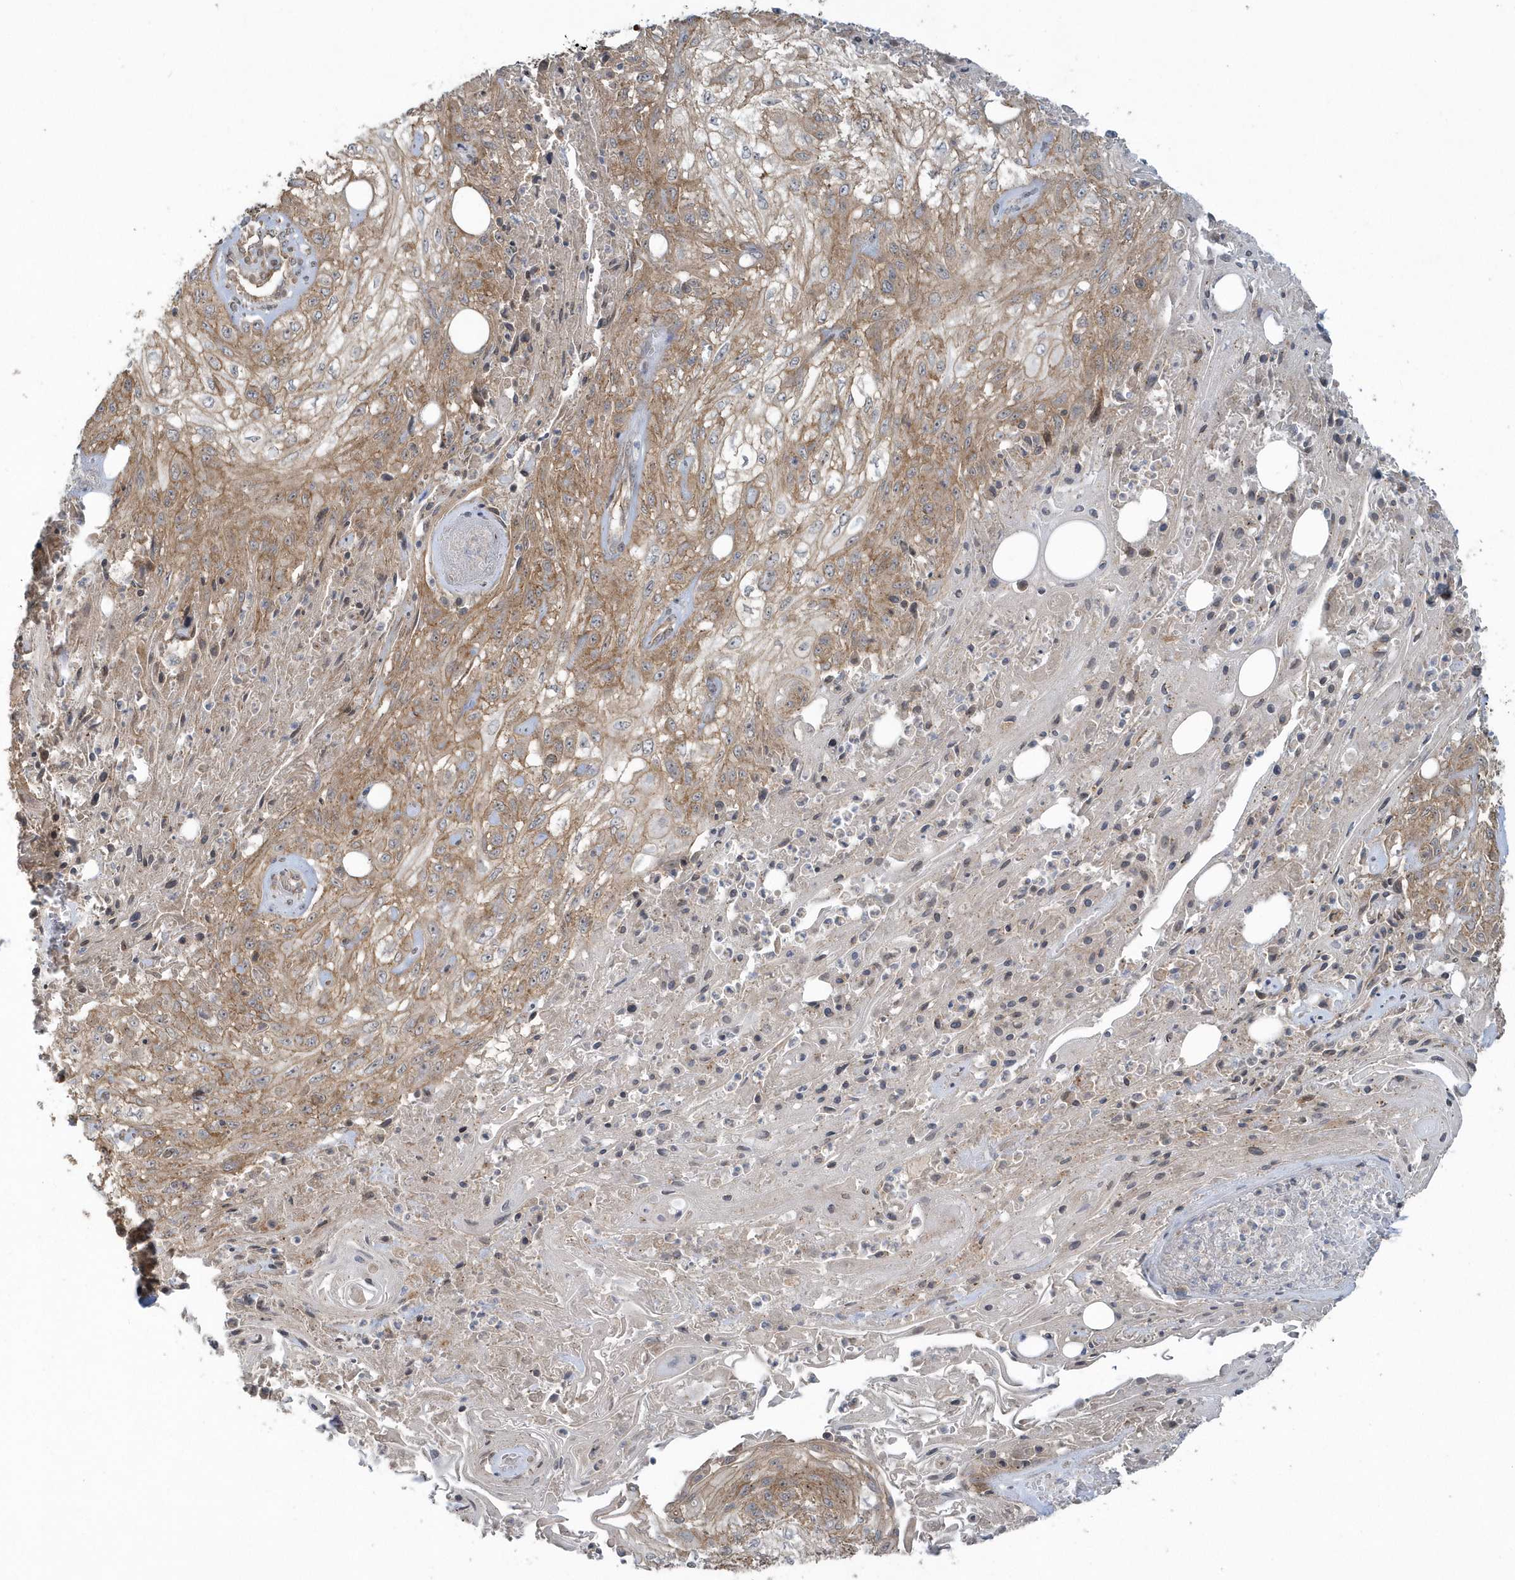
{"staining": {"intensity": "moderate", "quantity": ">75%", "location": "cytoplasmic/membranous"}, "tissue": "skin cancer", "cell_type": "Tumor cells", "image_type": "cancer", "snomed": [{"axis": "morphology", "description": "Squamous cell carcinoma, NOS"}, {"axis": "morphology", "description": "Squamous cell carcinoma, metastatic, NOS"}, {"axis": "topography", "description": "Skin"}, {"axis": "topography", "description": "Lymph node"}], "caption": "Immunohistochemical staining of skin cancer (squamous cell carcinoma) shows moderate cytoplasmic/membranous protein expression in approximately >75% of tumor cells.", "gene": "STIM2", "patient": {"sex": "male", "age": 75}}